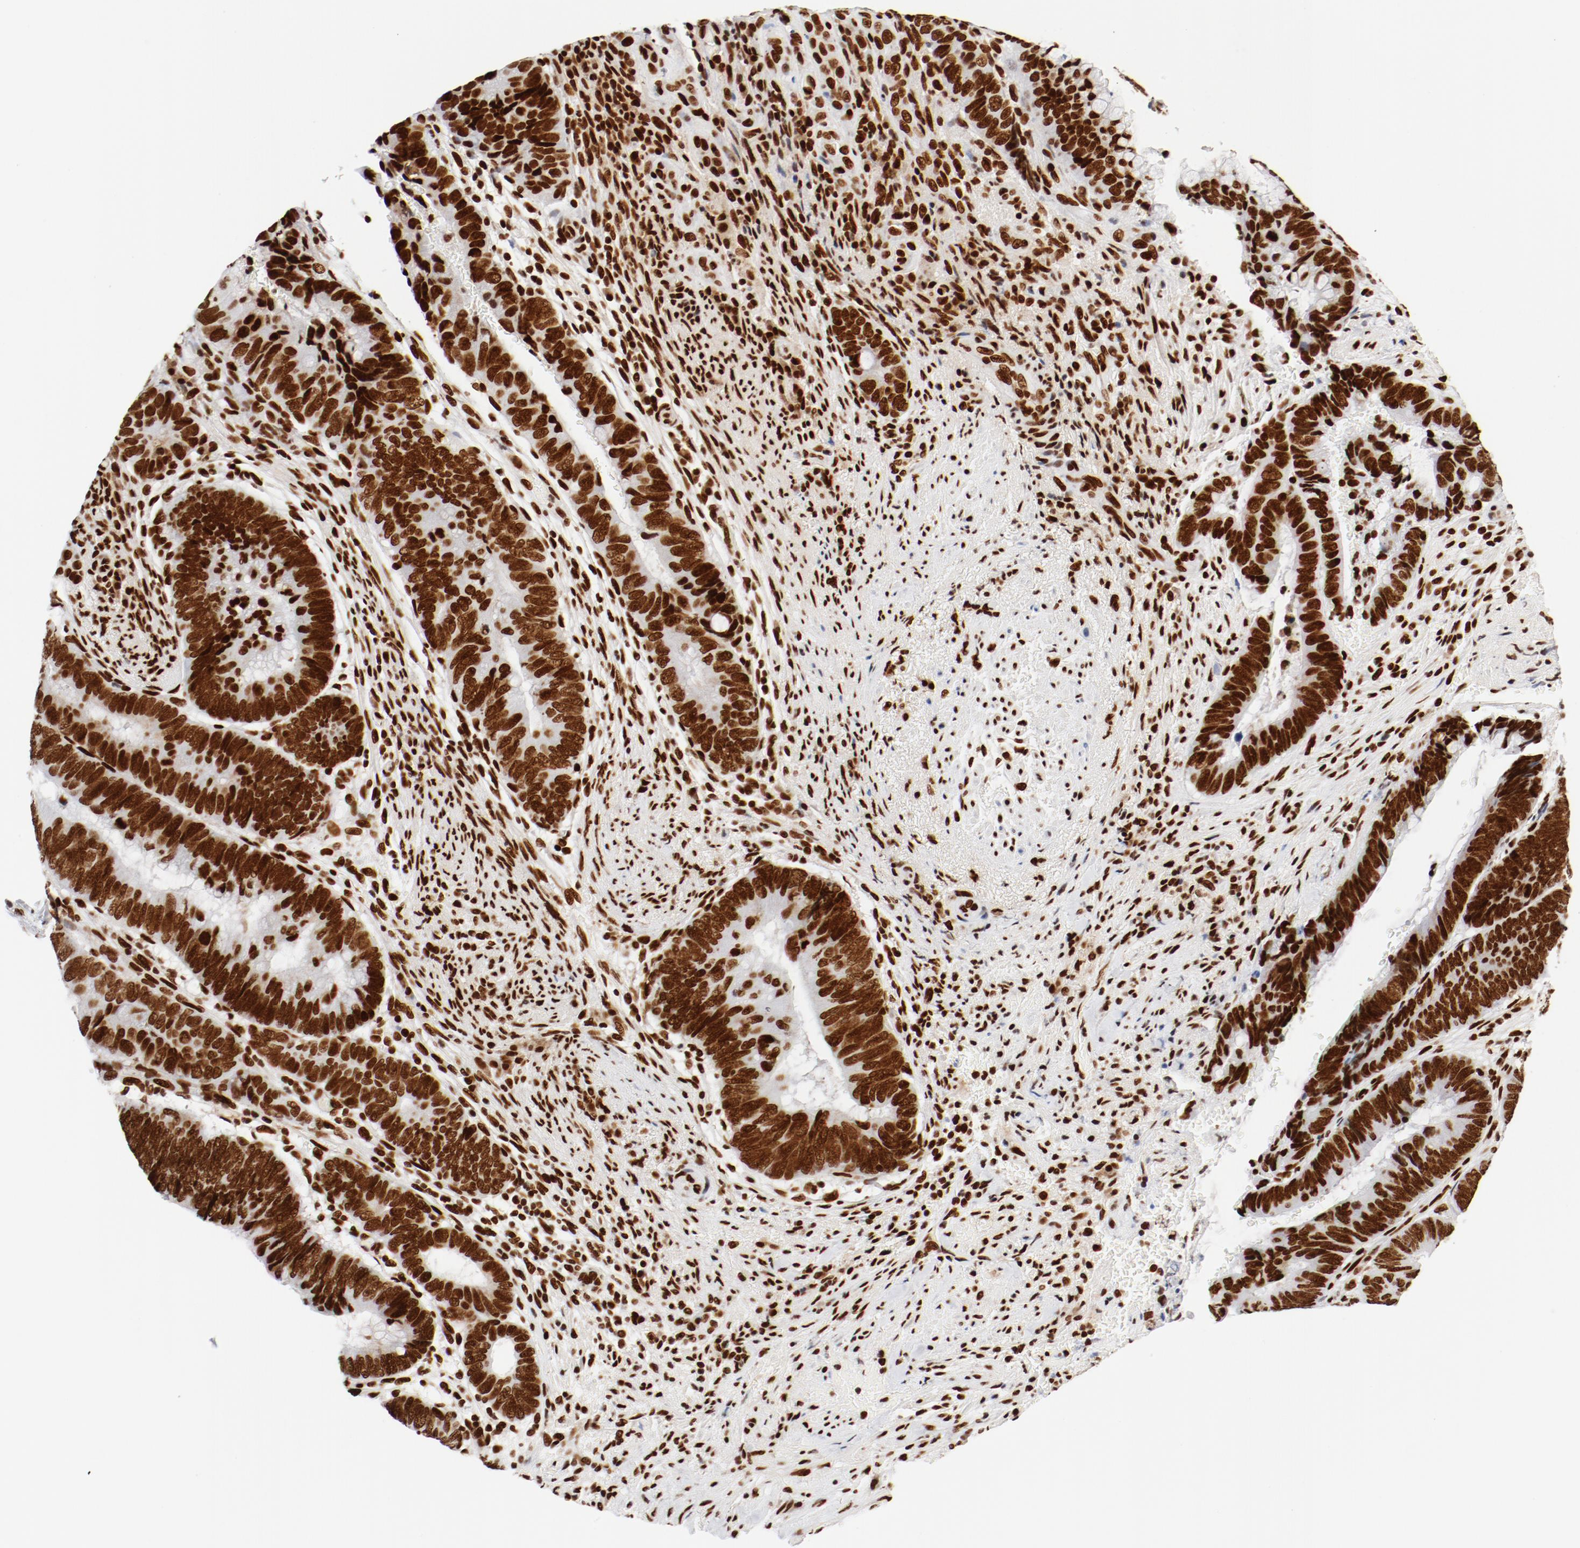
{"staining": {"intensity": "strong", "quantity": ">75%", "location": "nuclear"}, "tissue": "colorectal cancer", "cell_type": "Tumor cells", "image_type": "cancer", "snomed": [{"axis": "morphology", "description": "Normal tissue, NOS"}, {"axis": "morphology", "description": "Adenocarcinoma, NOS"}, {"axis": "topography", "description": "Rectum"}], "caption": "This image exhibits colorectal adenocarcinoma stained with immunohistochemistry to label a protein in brown. The nuclear of tumor cells show strong positivity for the protein. Nuclei are counter-stained blue.", "gene": "CTBP1", "patient": {"sex": "male", "age": 92}}